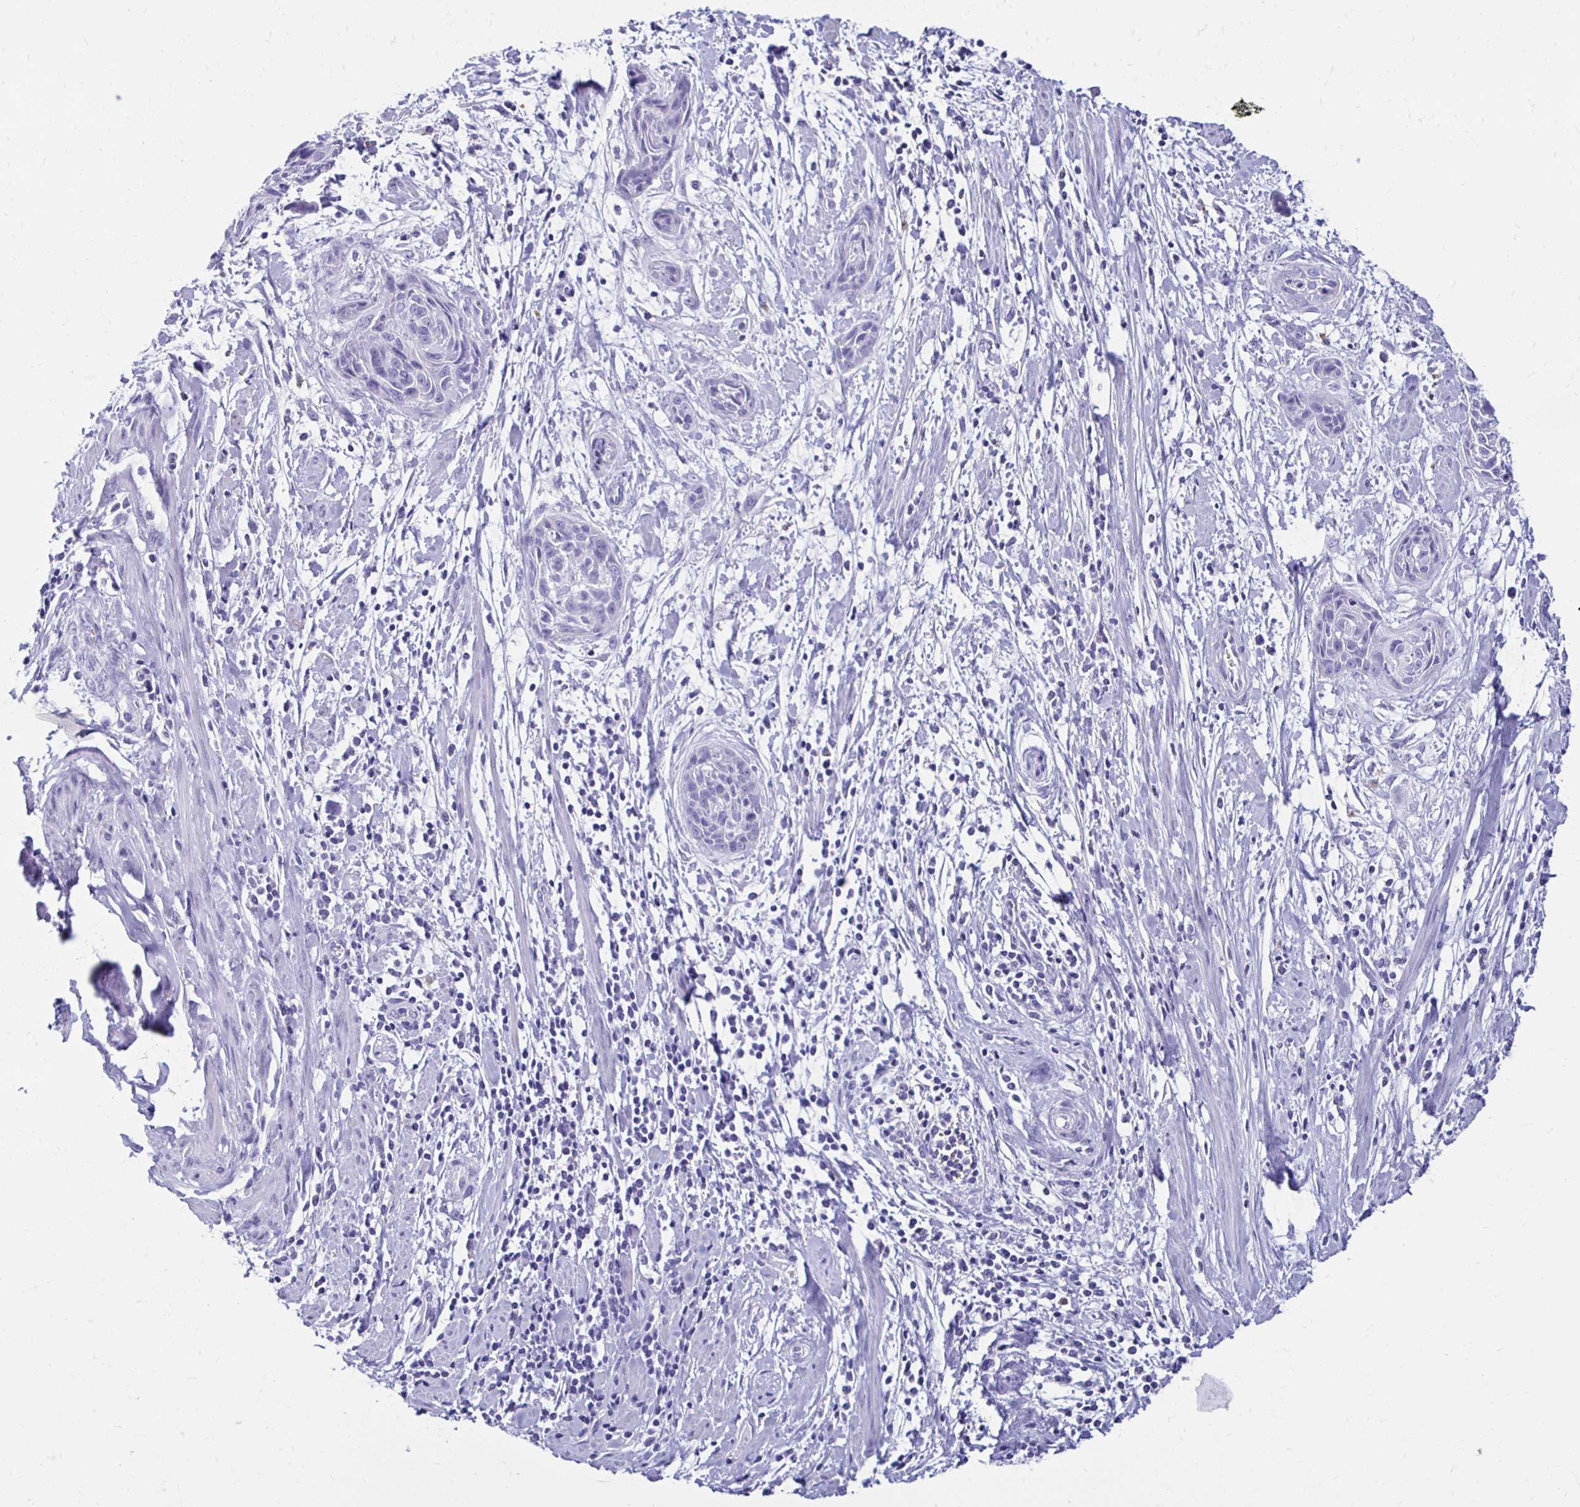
{"staining": {"intensity": "negative", "quantity": "none", "location": "none"}, "tissue": "cervical cancer", "cell_type": "Tumor cells", "image_type": "cancer", "snomed": [{"axis": "morphology", "description": "Squamous cell carcinoma, NOS"}, {"axis": "topography", "description": "Cervix"}], "caption": "A histopathology image of human cervical cancer is negative for staining in tumor cells.", "gene": "CST5", "patient": {"sex": "female", "age": 55}}